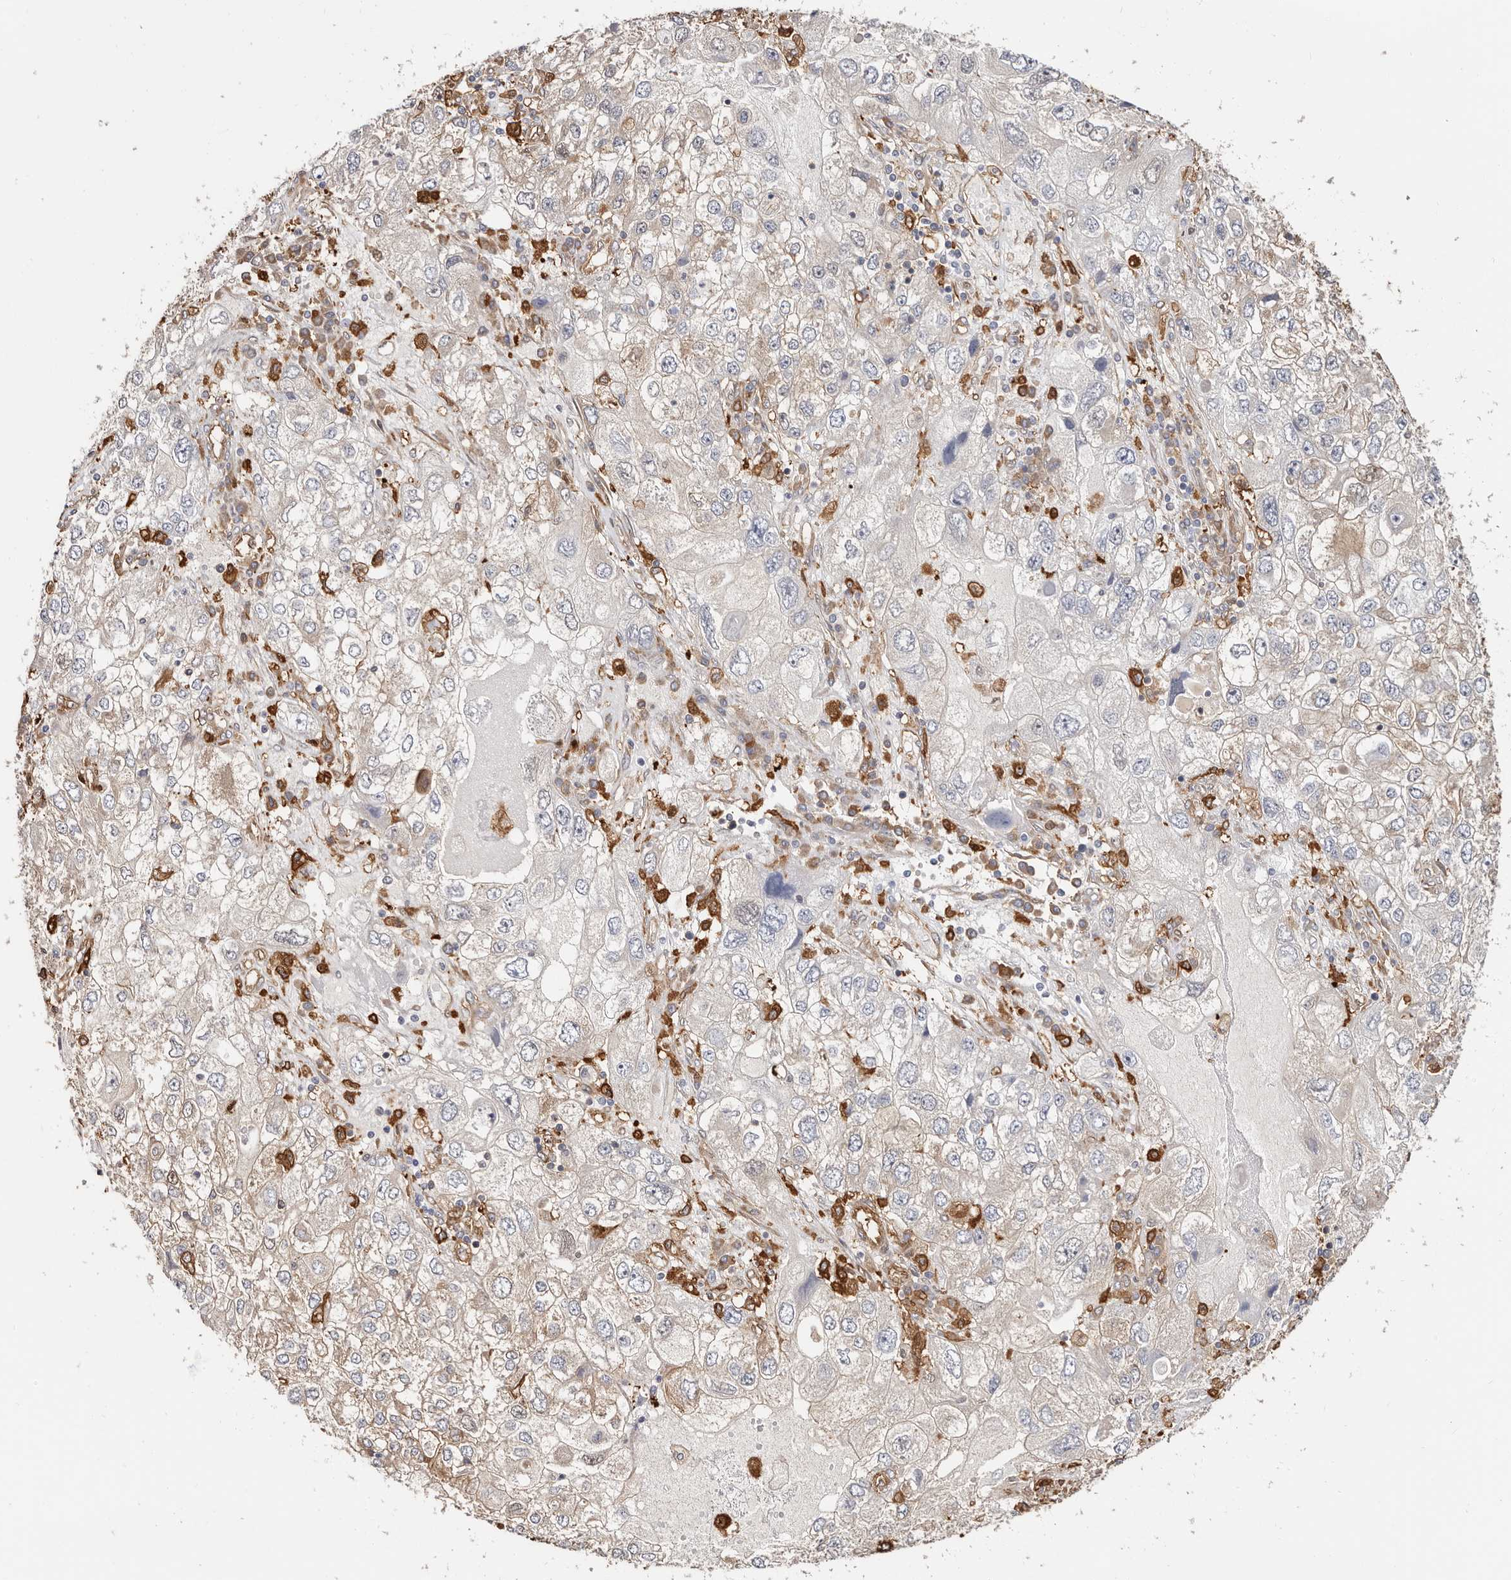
{"staining": {"intensity": "weak", "quantity": "25%-75%", "location": "cytoplasmic/membranous"}, "tissue": "endometrial cancer", "cell_type": "Tumor cells", "image_type": "cancer", "snomed": [{"axis": "morphology", "description": "Adenocarcinoma, NOS"}, {"axis": "topography", "description": "Endometrium"}], "caption": "Protein analysis of endometrial cancer (adenocarcinoma) tissue reveals weak cytoplasmic/membranous expression in approximately 25%-75% of tumor cells.", "gene": "LAP3", "patient": {"sex": "female", "age": 49}}